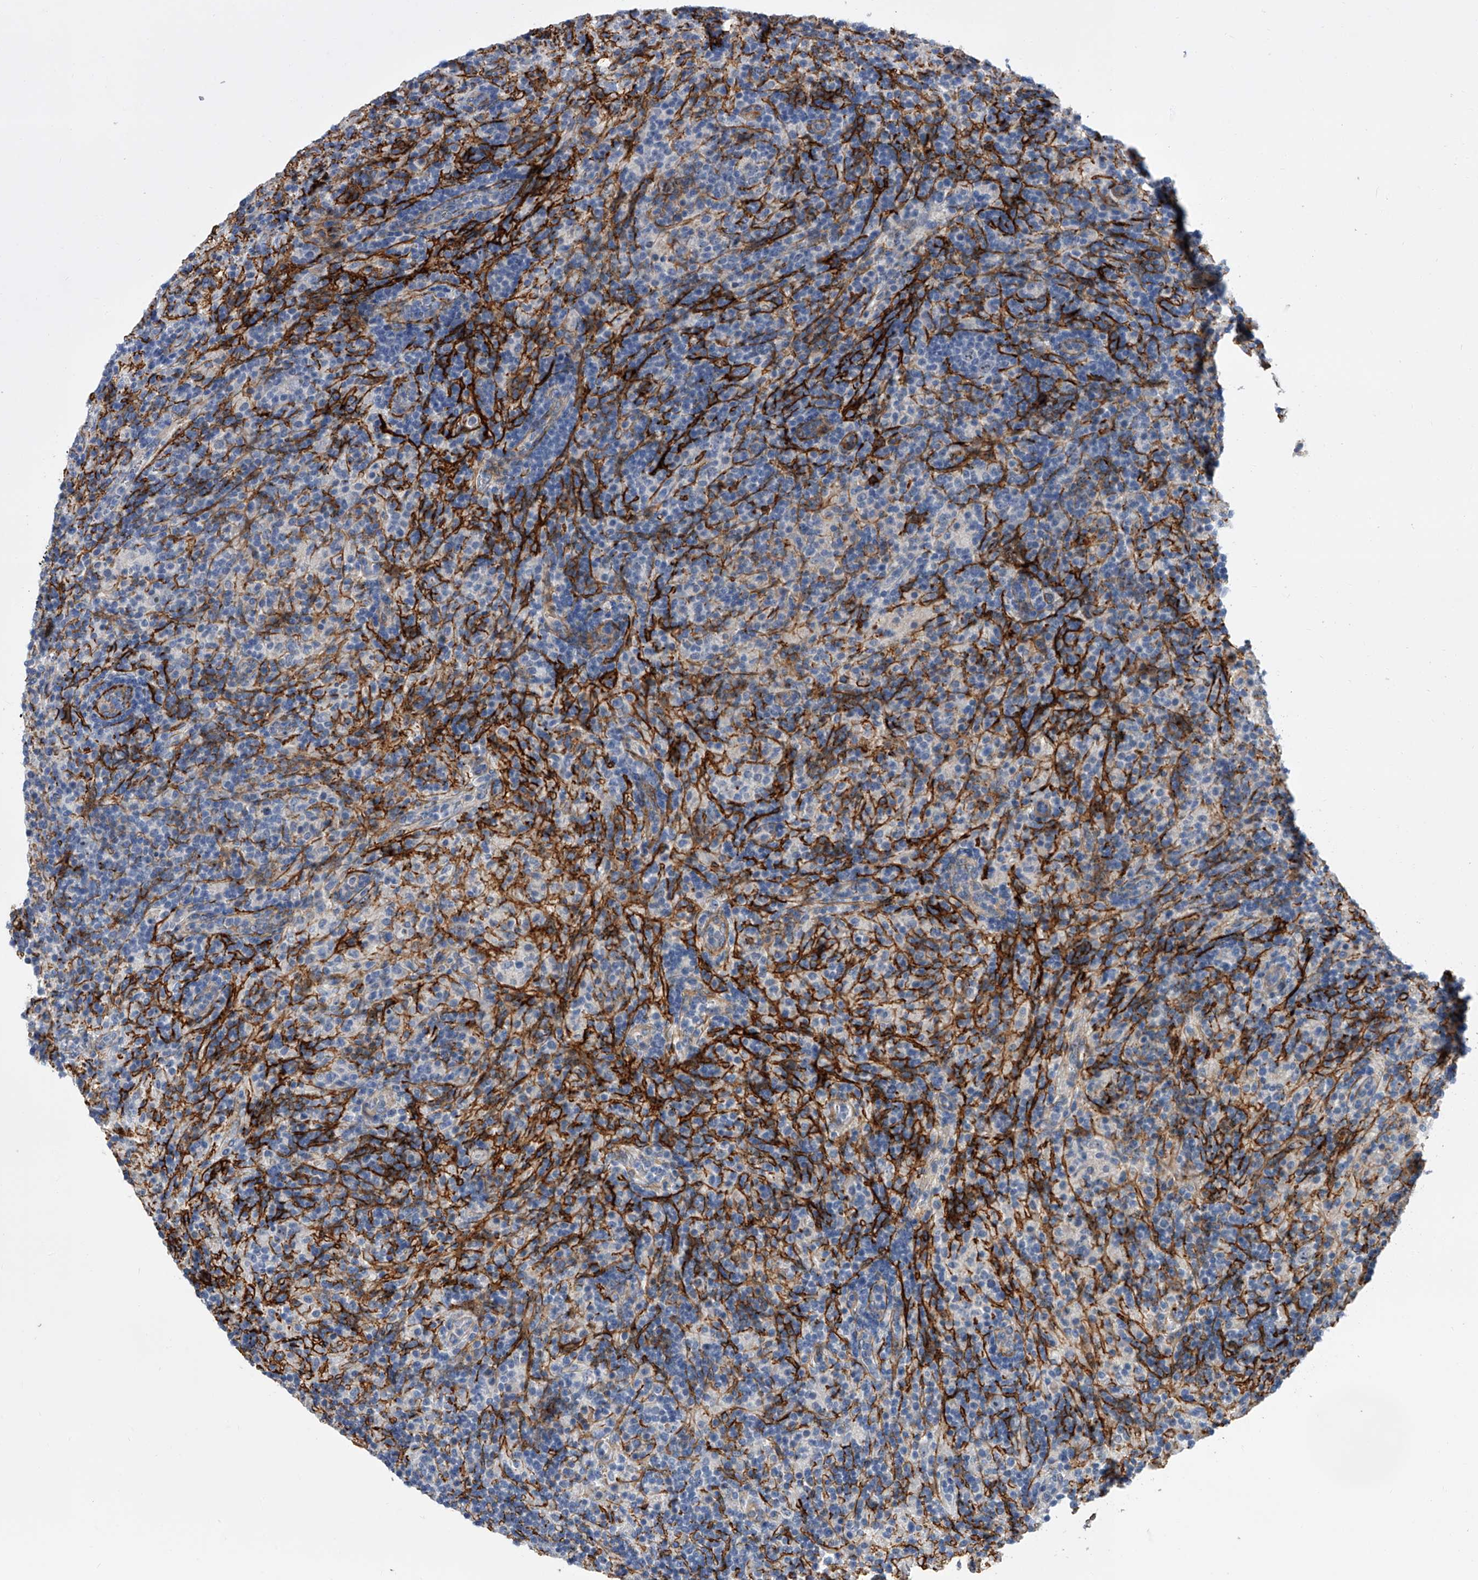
{"staining": {"intensity": "negative", "quantity": "none", "location": "none"}, "tissue": "lymphoma", "cell_type": "Tumor cells", "image_type": "cancer", "snomed": [{"axis": "morphology", "description": "Hodgkin's disease, NOS"}, {"axis": "topography", "description": "Lymph node"}], "caption": "The photomicrograph demonstrates no staining of tumor cells in Hodgkin's disease. (Immunohistochemistry (ihc), brightfield microscopy, high magnification).", "gene": "ALG14", "patient": {"sex": "male", "age": 70}}